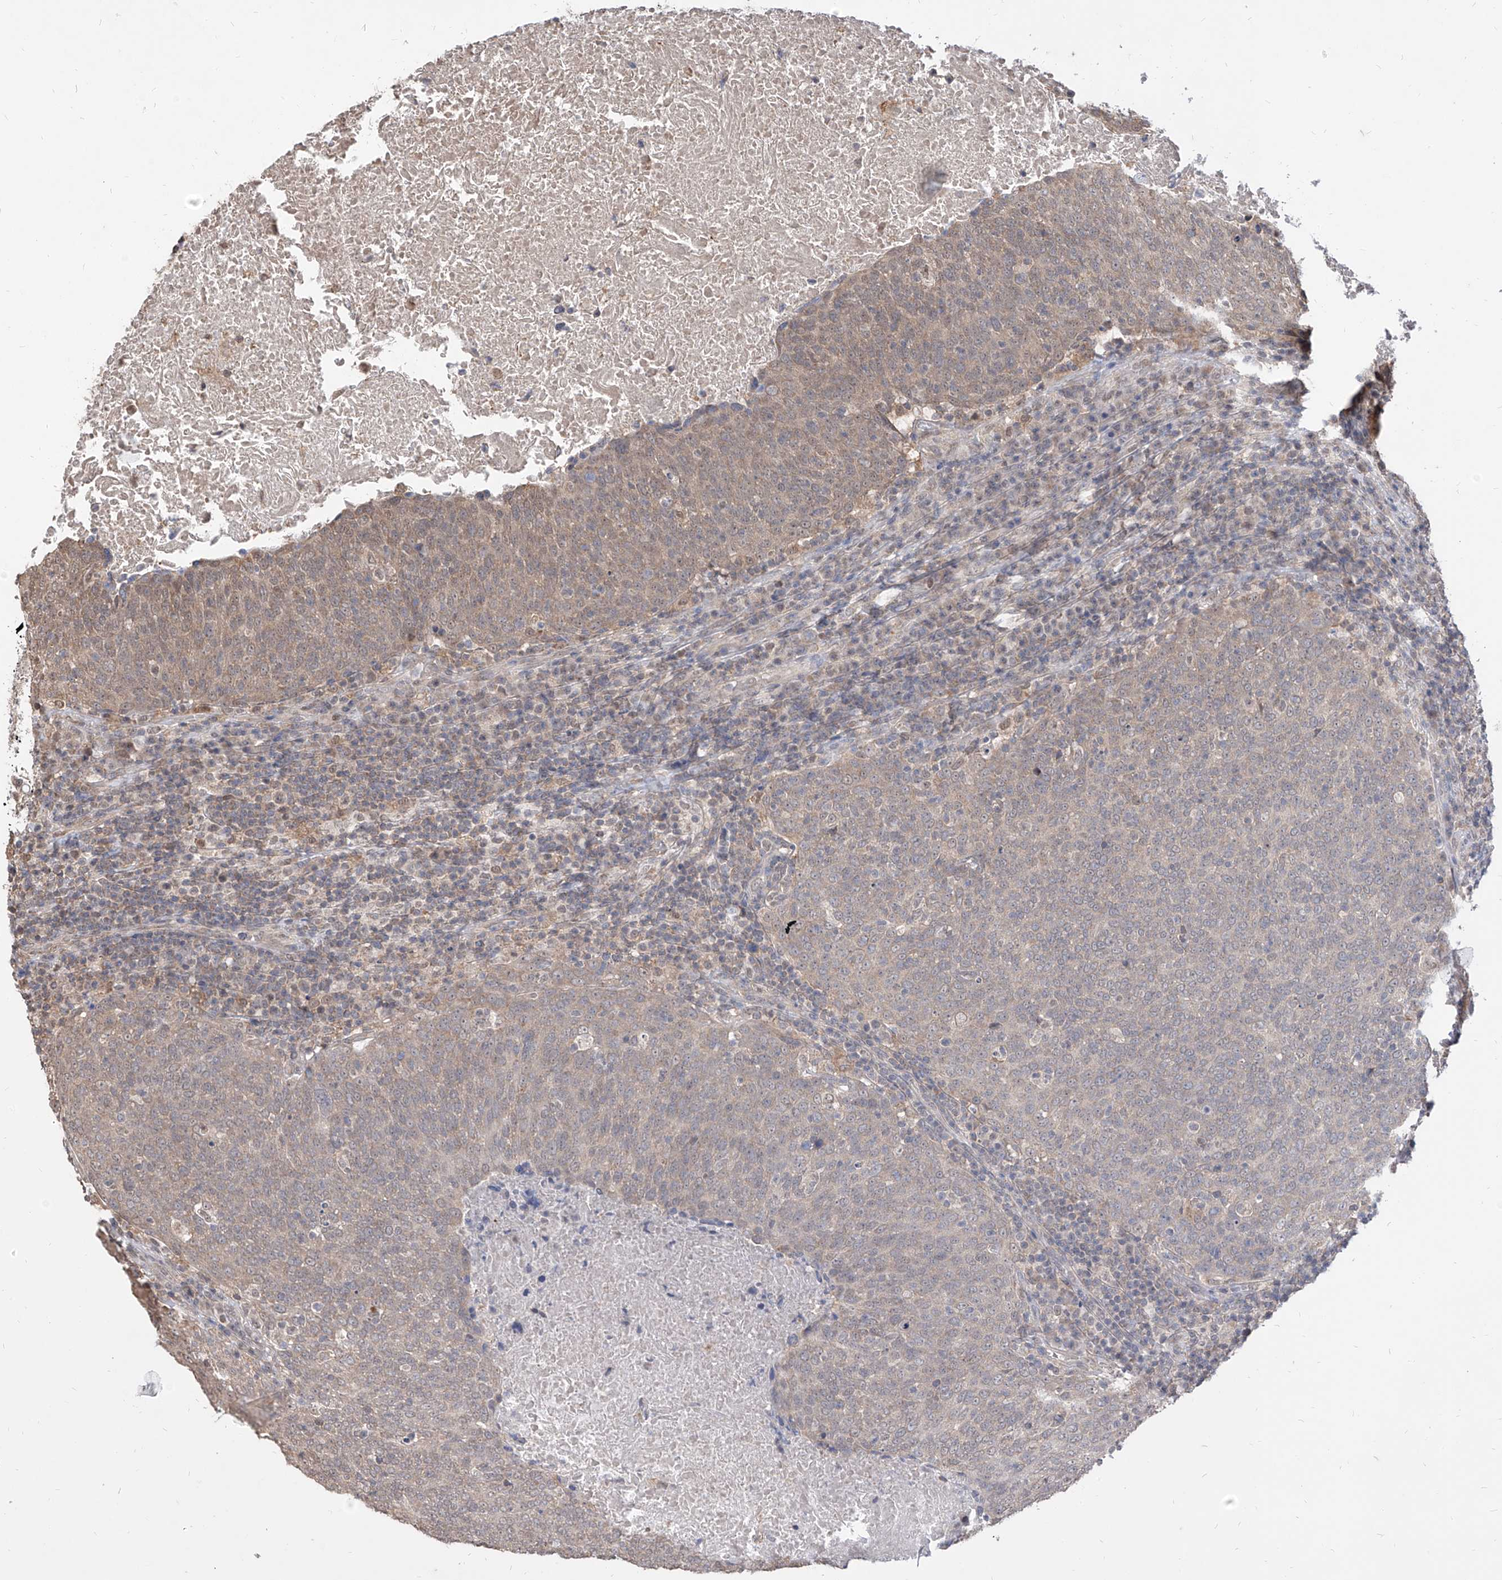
{"staining": {"intensity": "weak", "quantity": ">75%", "location": "cytoplasmic/membranous"}, "tissue": "head and neck cancer", "cell_type": "Tumor cells", "image_type": "cancer", "snomed": [{"axis": "morphology", "description": "Squamous cell carcinoma, NOS"}, {"axis": "morphology", "description": "Squamous cell carcinoma, metastatic, NOS"}, {"axis": "topography", "description": "Lymph node"}, {"axis": "topography", "description": "Head-Neck"}], "caption": "DAB immunohistochemical staining of squamous cell carcinoma (head and neck) displays weak cytoplasmic/membranous protein staining in approximately >75% of tumor cells. The staining was performed using DAB (3,3'-diaminobenzidine), with brown indicating positive protein expression. Nuclei are stained blue with hematoxylin.", "gene": "C8orf82", "patient": {"sex": "male", "age": 62}}